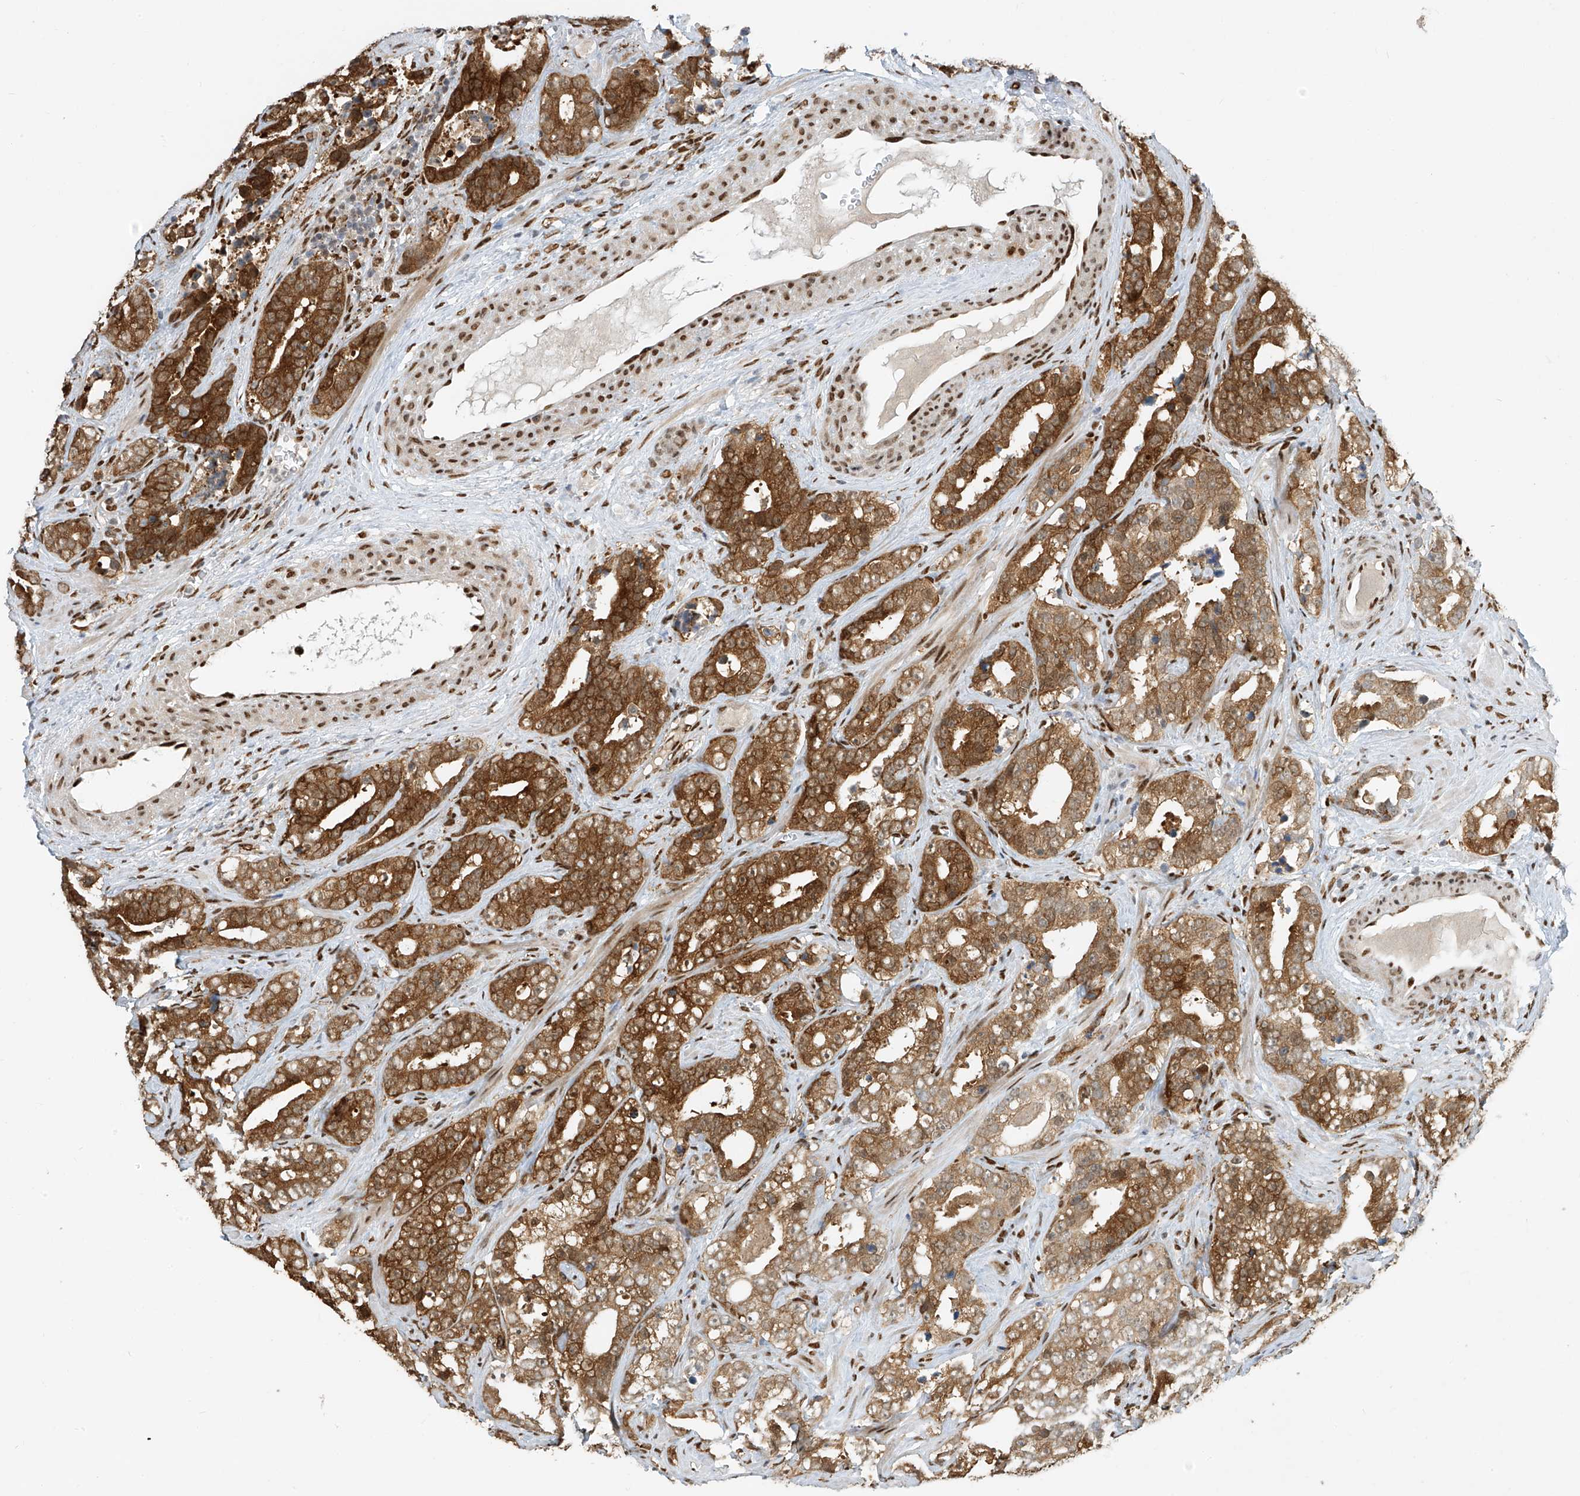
{"staining": {"intensity": "strong", "quantity": "25%-75%", "location": "cytoplasmic/membranous"}, "tissue": "prostate cancer", "cell_type": "Tumor cells", "image_type": "cancer", "snomed": [{"axis": "morphology", "description": "Adenocarcinoma, High grade"}, {"axis": "topography", "description": "Prostate"}], "caption": "This image reveals IHC staining of human prostate cancer, with high strong cytoplasmic/membranous positivity in about 25%-75% of tumor cells.", "gene": "PM20D2", "patient": {"sex": "male", "age": 62}}